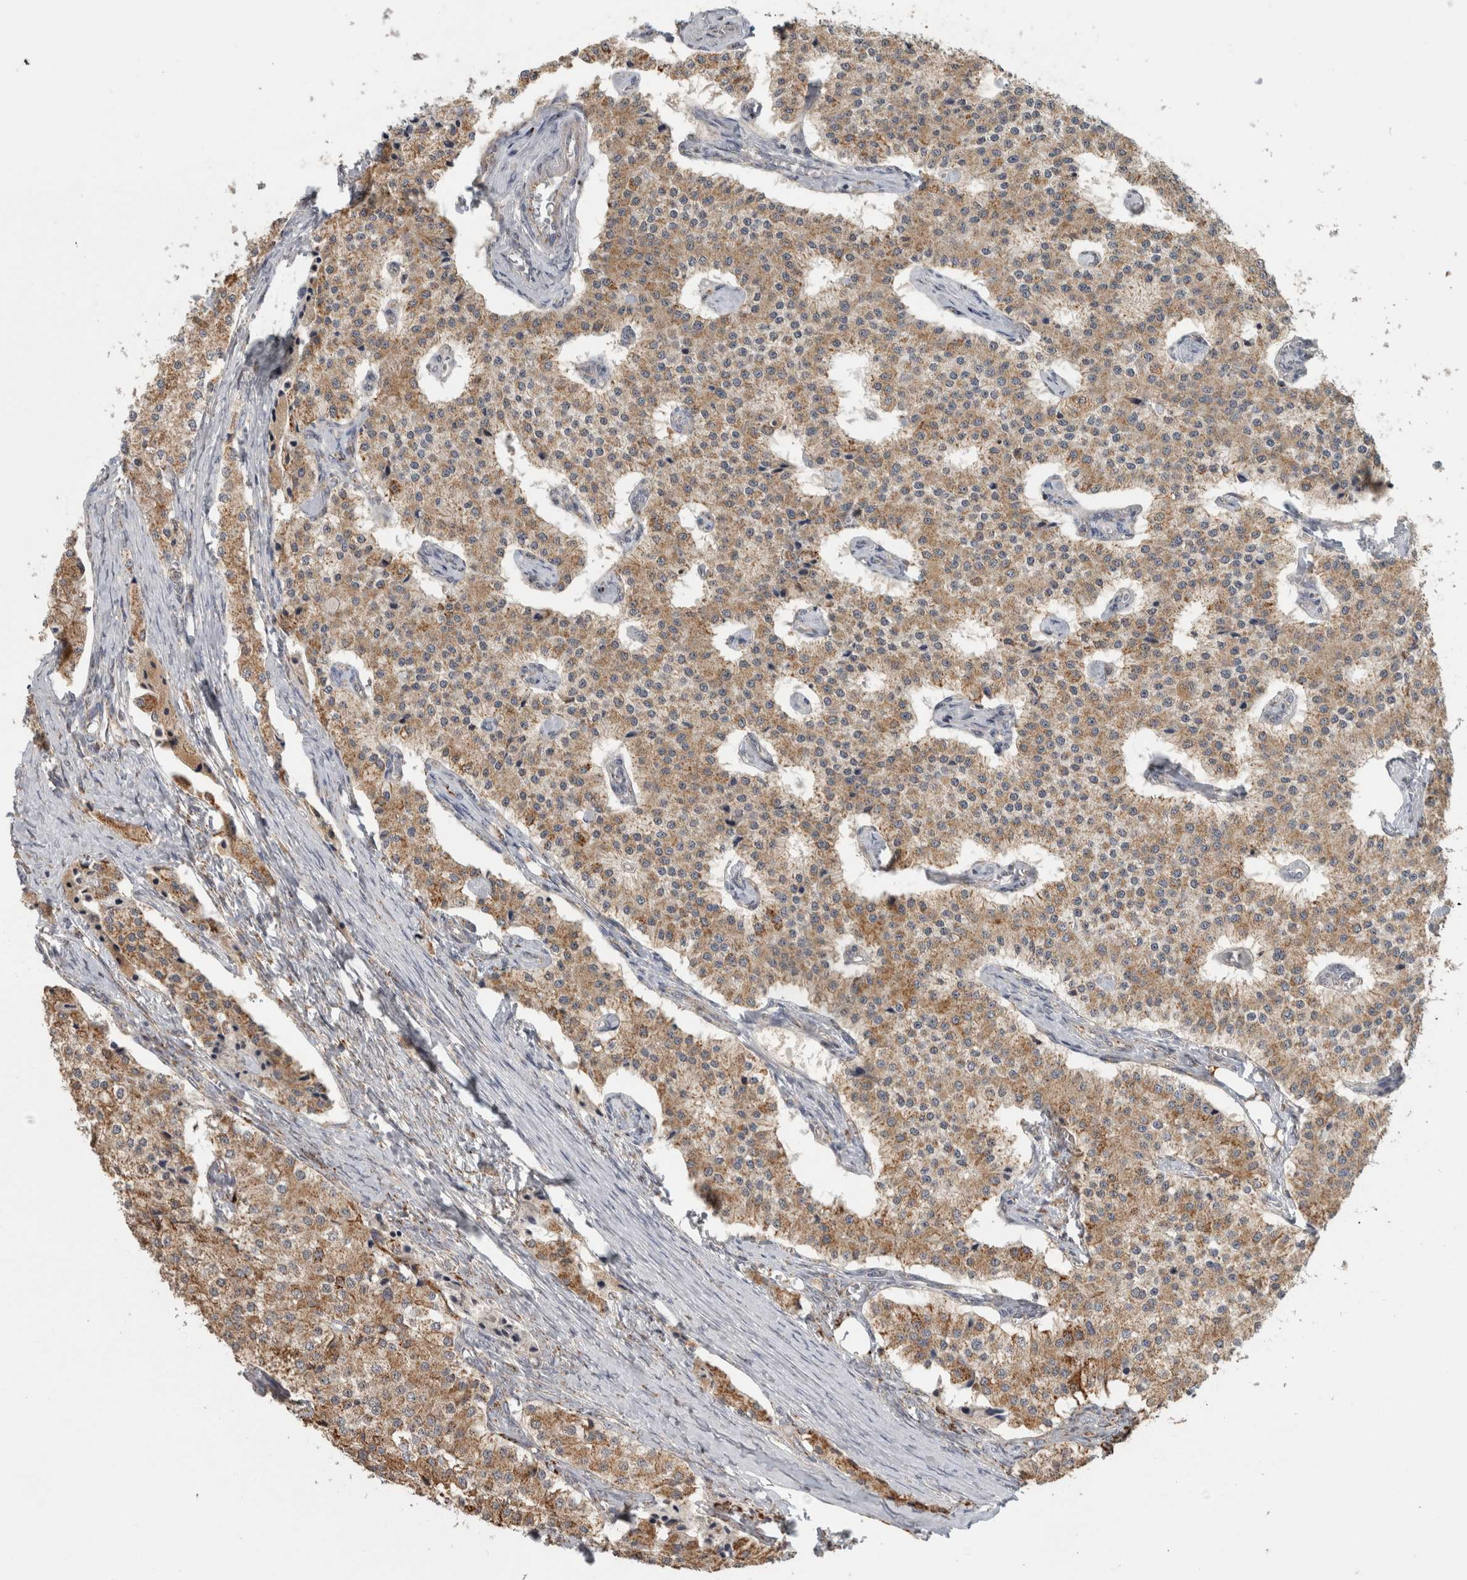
{"staining": {"intensity": "moderate", "quantity": ">75%", "location": "cytoplasmic/membranous"}, "tissue": "carcinoid", "cell_type": "Tumor cells", "image_type": "cancer", "snomed": [{"axis": "morphology", "description": "Carcinoid, malignant, NOS"}, {"axis": "topography", "description": "Colon"}], "caption": "Human carcinoid stained with a protein marker exhibits moderate staining in tumor cells.", "gene": "ST8SIA1", "patient": {"sex": "female", "age": 52}}